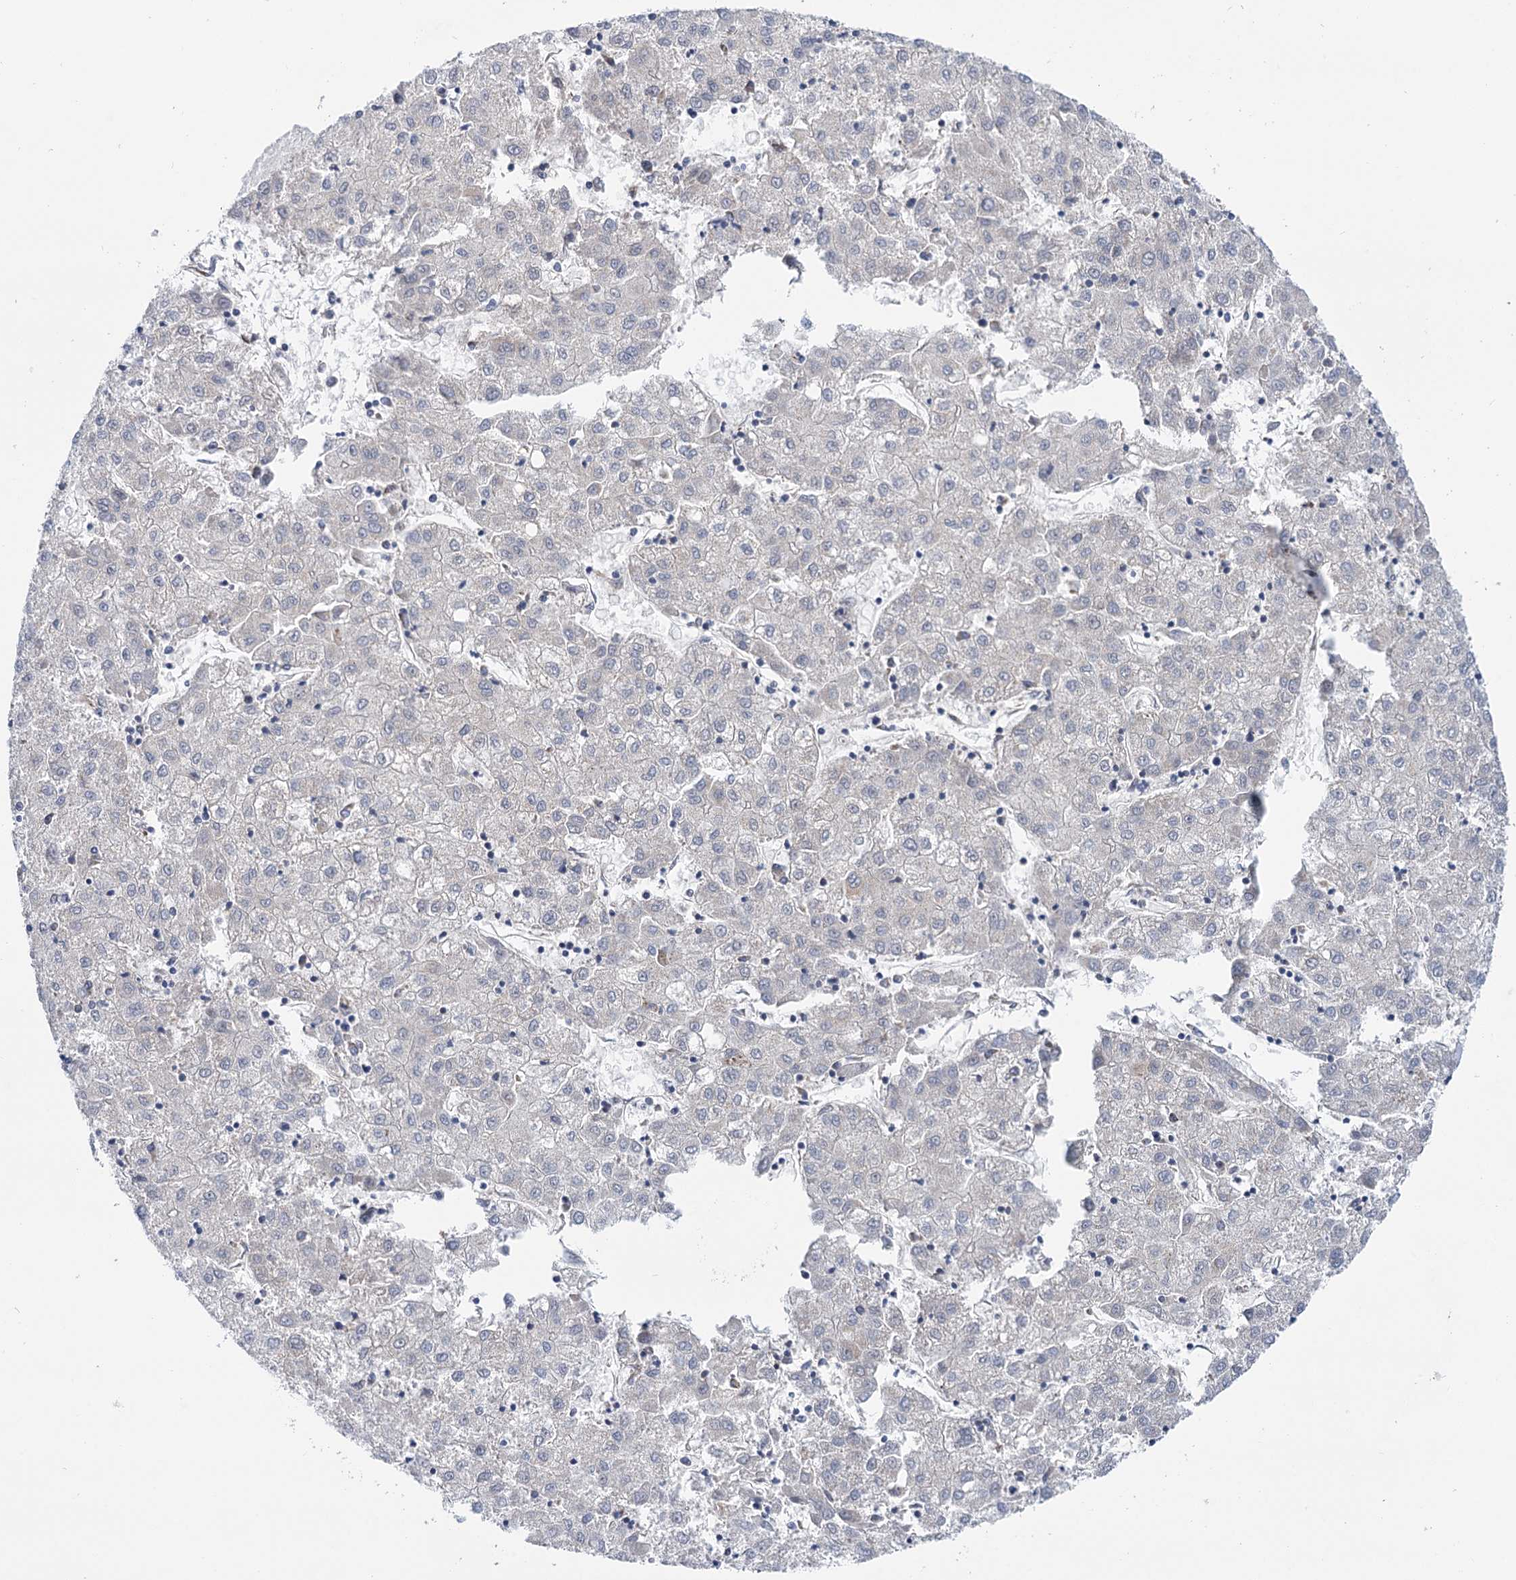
{"staining": {"intensity": "negative", "quantity": "none", "location": "none"}, "tissue": "liver cancer", "cell_type": "Tumor cells", "image_type": "cancer", "snomed": [{"axis": "morphology", "description": "Carcinoma, Hepatocellular, NOS"}, {"axis": "topography", "description": "Liver"}], "caption": "Immunohistochemical staining of human liver hepatocellular carcinoma displays no significant expression in tumor cells.", "gene": "SUCLA2", "patient": {"sex": "male", "age": 72}}